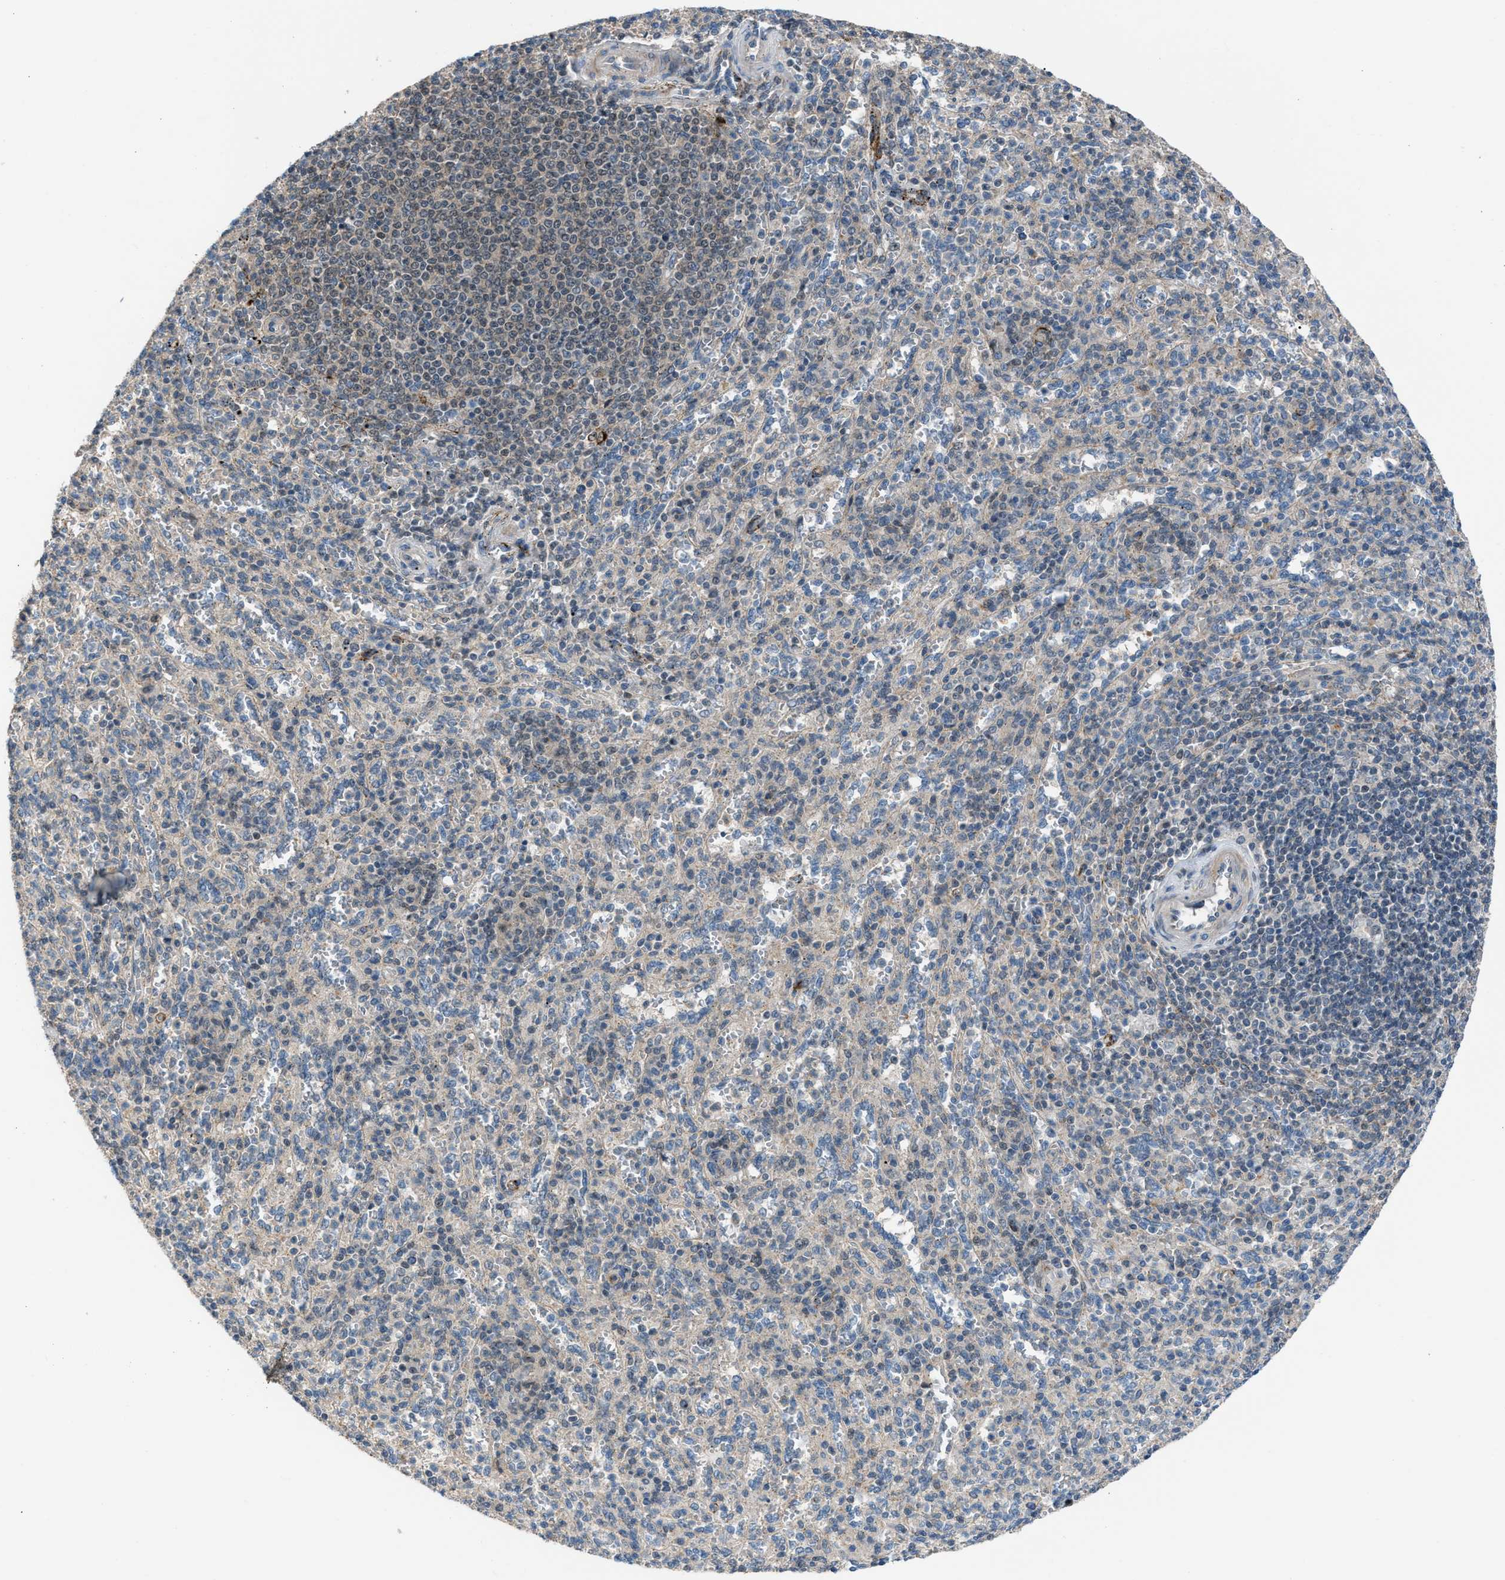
{"staining": {"intensity": "moderate", "quantity": "<25%", "location": "cytoplasmic/membranous"}, "tissue": "spleen", "cell_type": "Cells in red pulp", "image_type": "normal", "snomed": [{"axis": "morphology", "description": "Normal tissue, NOS"}, {"axis": "topography", "description": "Spleen"}], "caption": "Human spleen stained with a brown dye demonstrates moderate cytoplasmic/membranous positive expression in about <25% of cells in red pulp.", "gene": "CRTC1", "patient": {"sex": "male", "age": 36}}